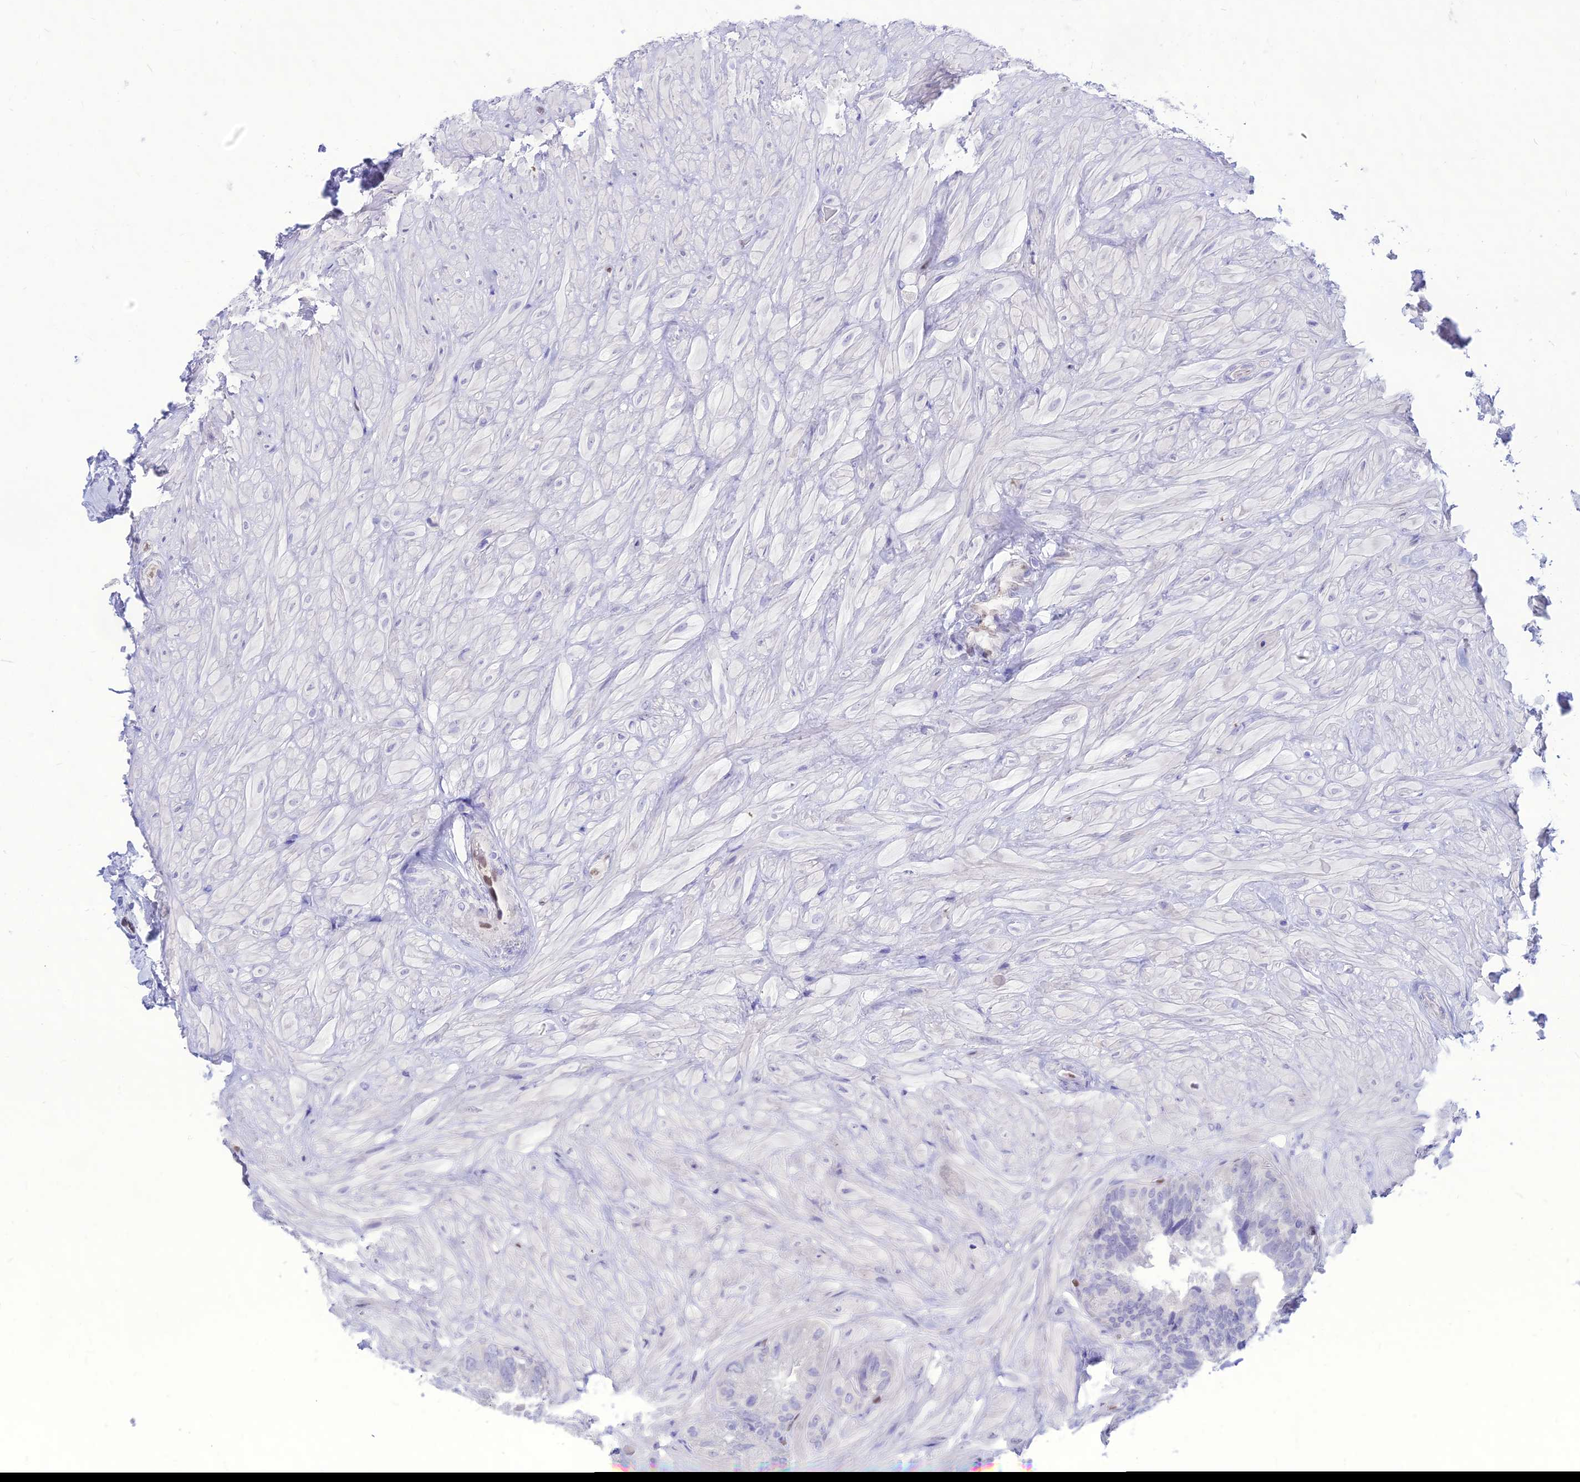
{"staining": {"intensity": "negative", "quantity": "none", "location": "none"}, "tissue": "seminal vesicle", "cell_type": "Glandular cells", "image_type": "normal", "snomed": [{"axis": "morphology", "description": "Normal tissue, NOS"}, {"axis": "topography", "description": "Prostate and seminal vesicle, NOS"}, {"axis": "topography", "description": "Prostate"}, {"axis": "topography", "description": "Seminal veicle"}], "caption": "This is an immunohistochemistry histopathology image of unremarkable human seminal vesicle. There is no staining in glandular cells.", "gene": "NOVA2", "patient": {"sex": "male", "age": 67}}